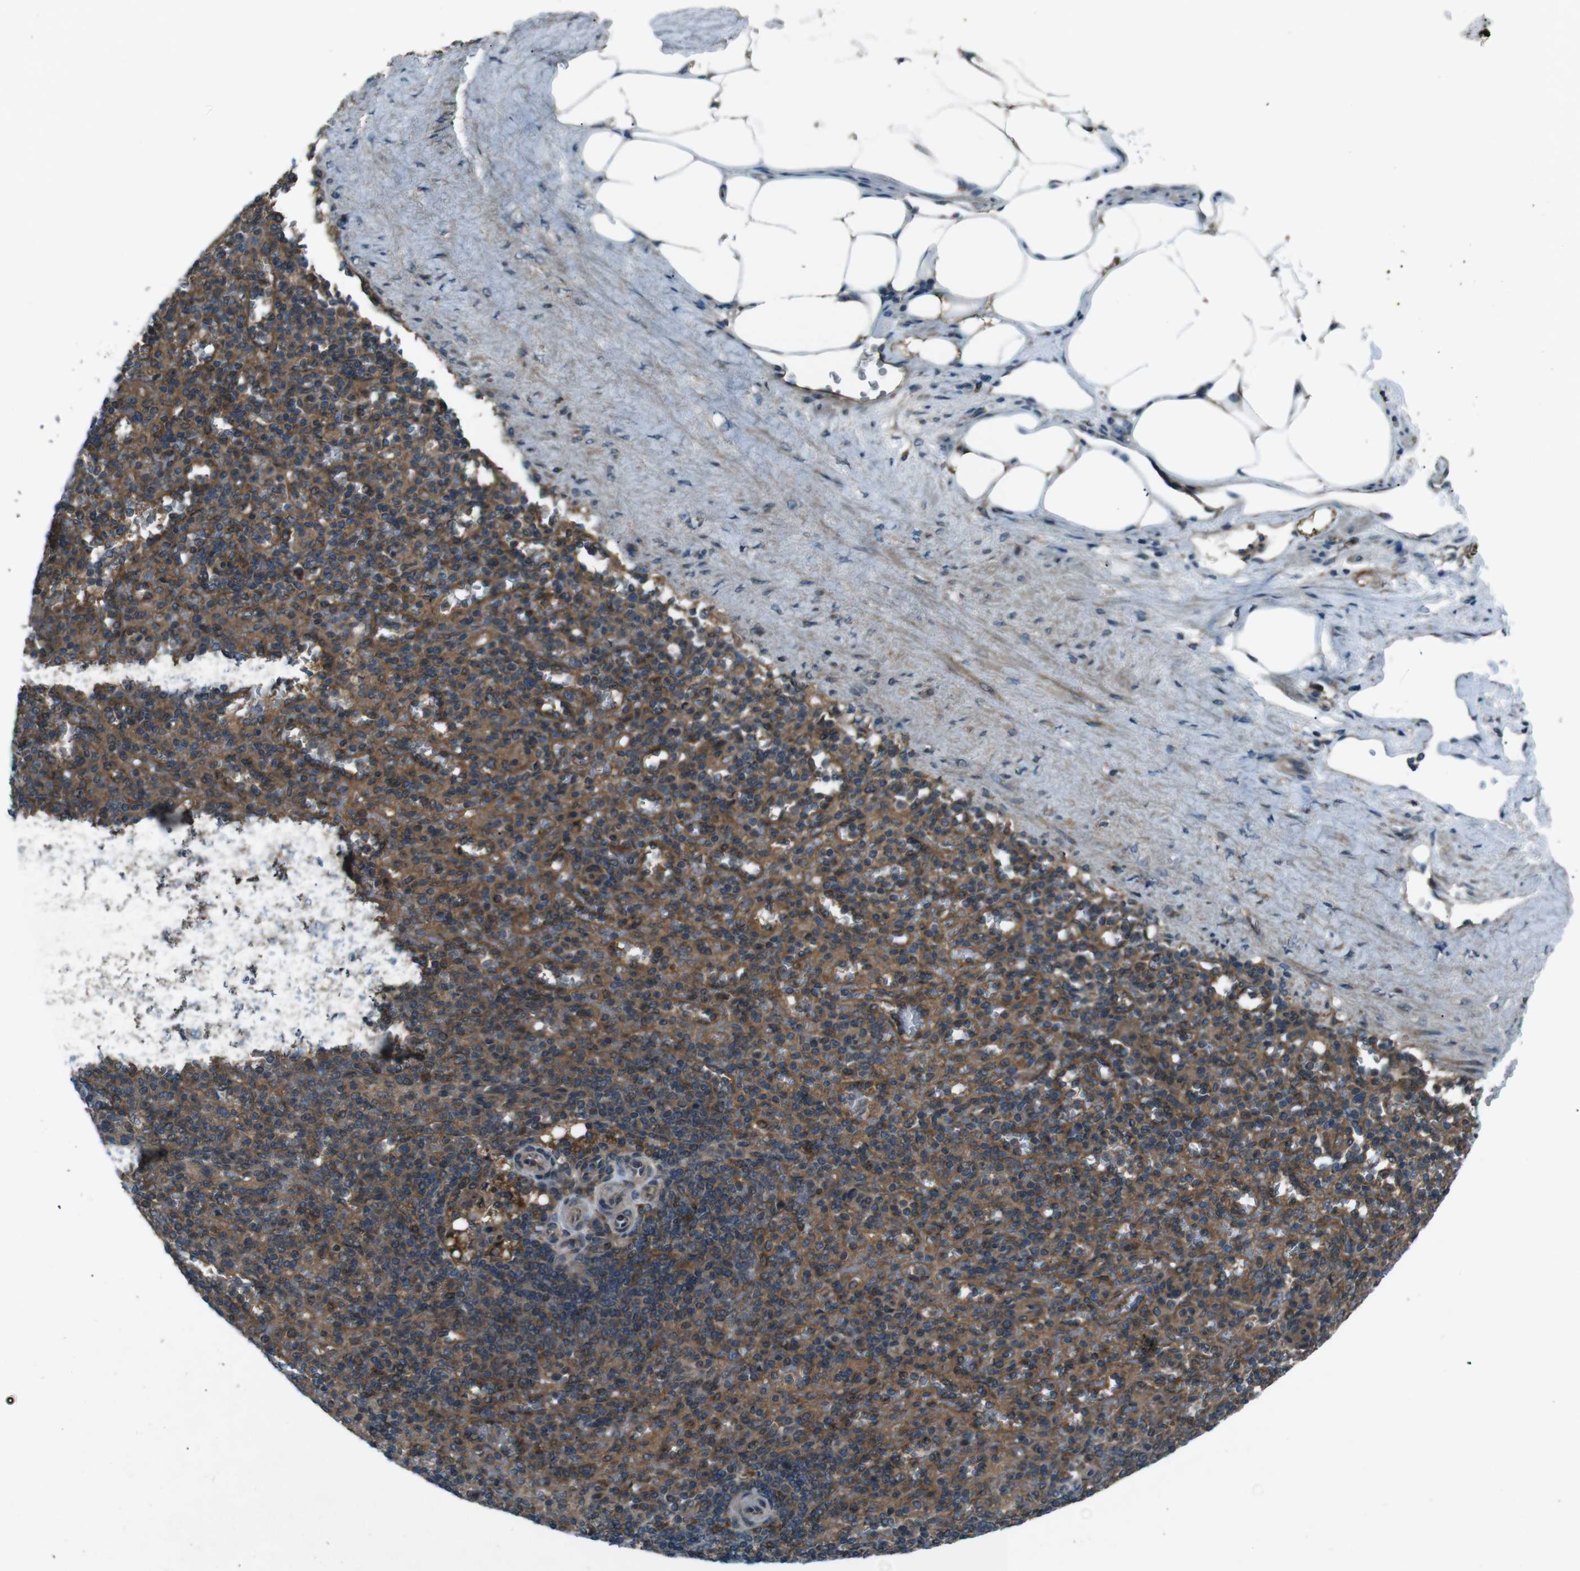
{"staining": {"intensity": "moderate", "quantity": "25%-75%", "location": "cytoplasmic/membranous"}, "tissue": "spleen", "cell_type": "Cells in red pulp", "image_type": "normal", "snomed": [{"axis": "morphology", "description": "Normal tissue, NOS"}, {"axis": "topography", "description": "Spleen"}], "caption": "Spleen stained for a protein reveals moderate cytoplasmic/membranous positivity in cells in red pulp. The protein is shown in brown color, while the nuclei are stained blue.", "gene": "SLC27A4", "patient": {"sex": "female", "age": 74}}